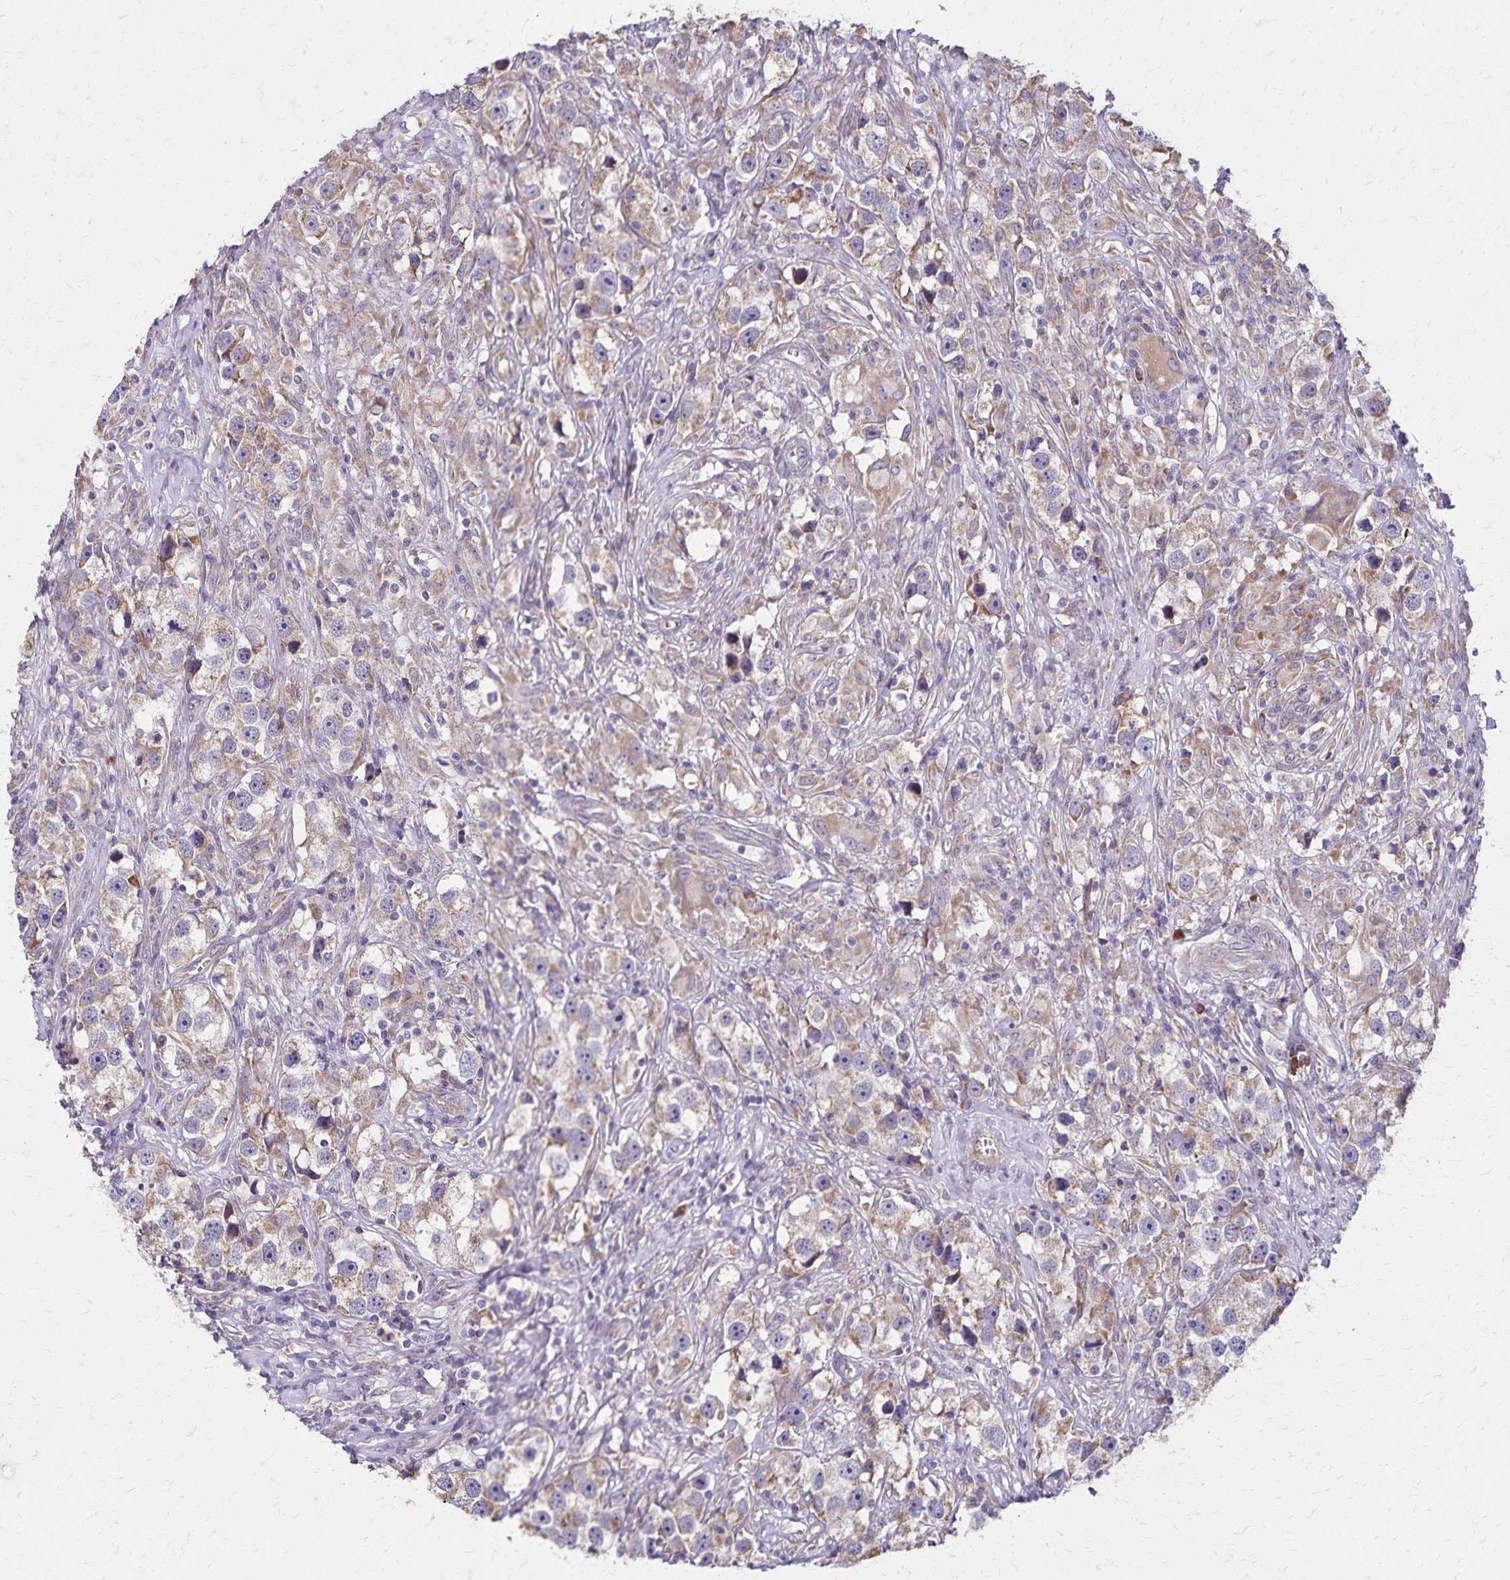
{"staining": {"intensity": "moderate", "quantity": "25%-75%", "location": "cytoplasmic/membranous"}, "tissue": "testis cancer", "cell_type": "Tumor cells", "image_type": "cancer", "snomed": [{"axis": "morphology", "description": "Seminoma, NOS"}, {"axis": "topography", "description": "Testis"}], "caption": "Testis seminoma stained for a protein (brown) shows moderate cytoplasmic/membranous positive expression in approximately 25%-75% of tumor cells.", "gene": "RNF10", "patient": {"sex": "male", "age": 49}}